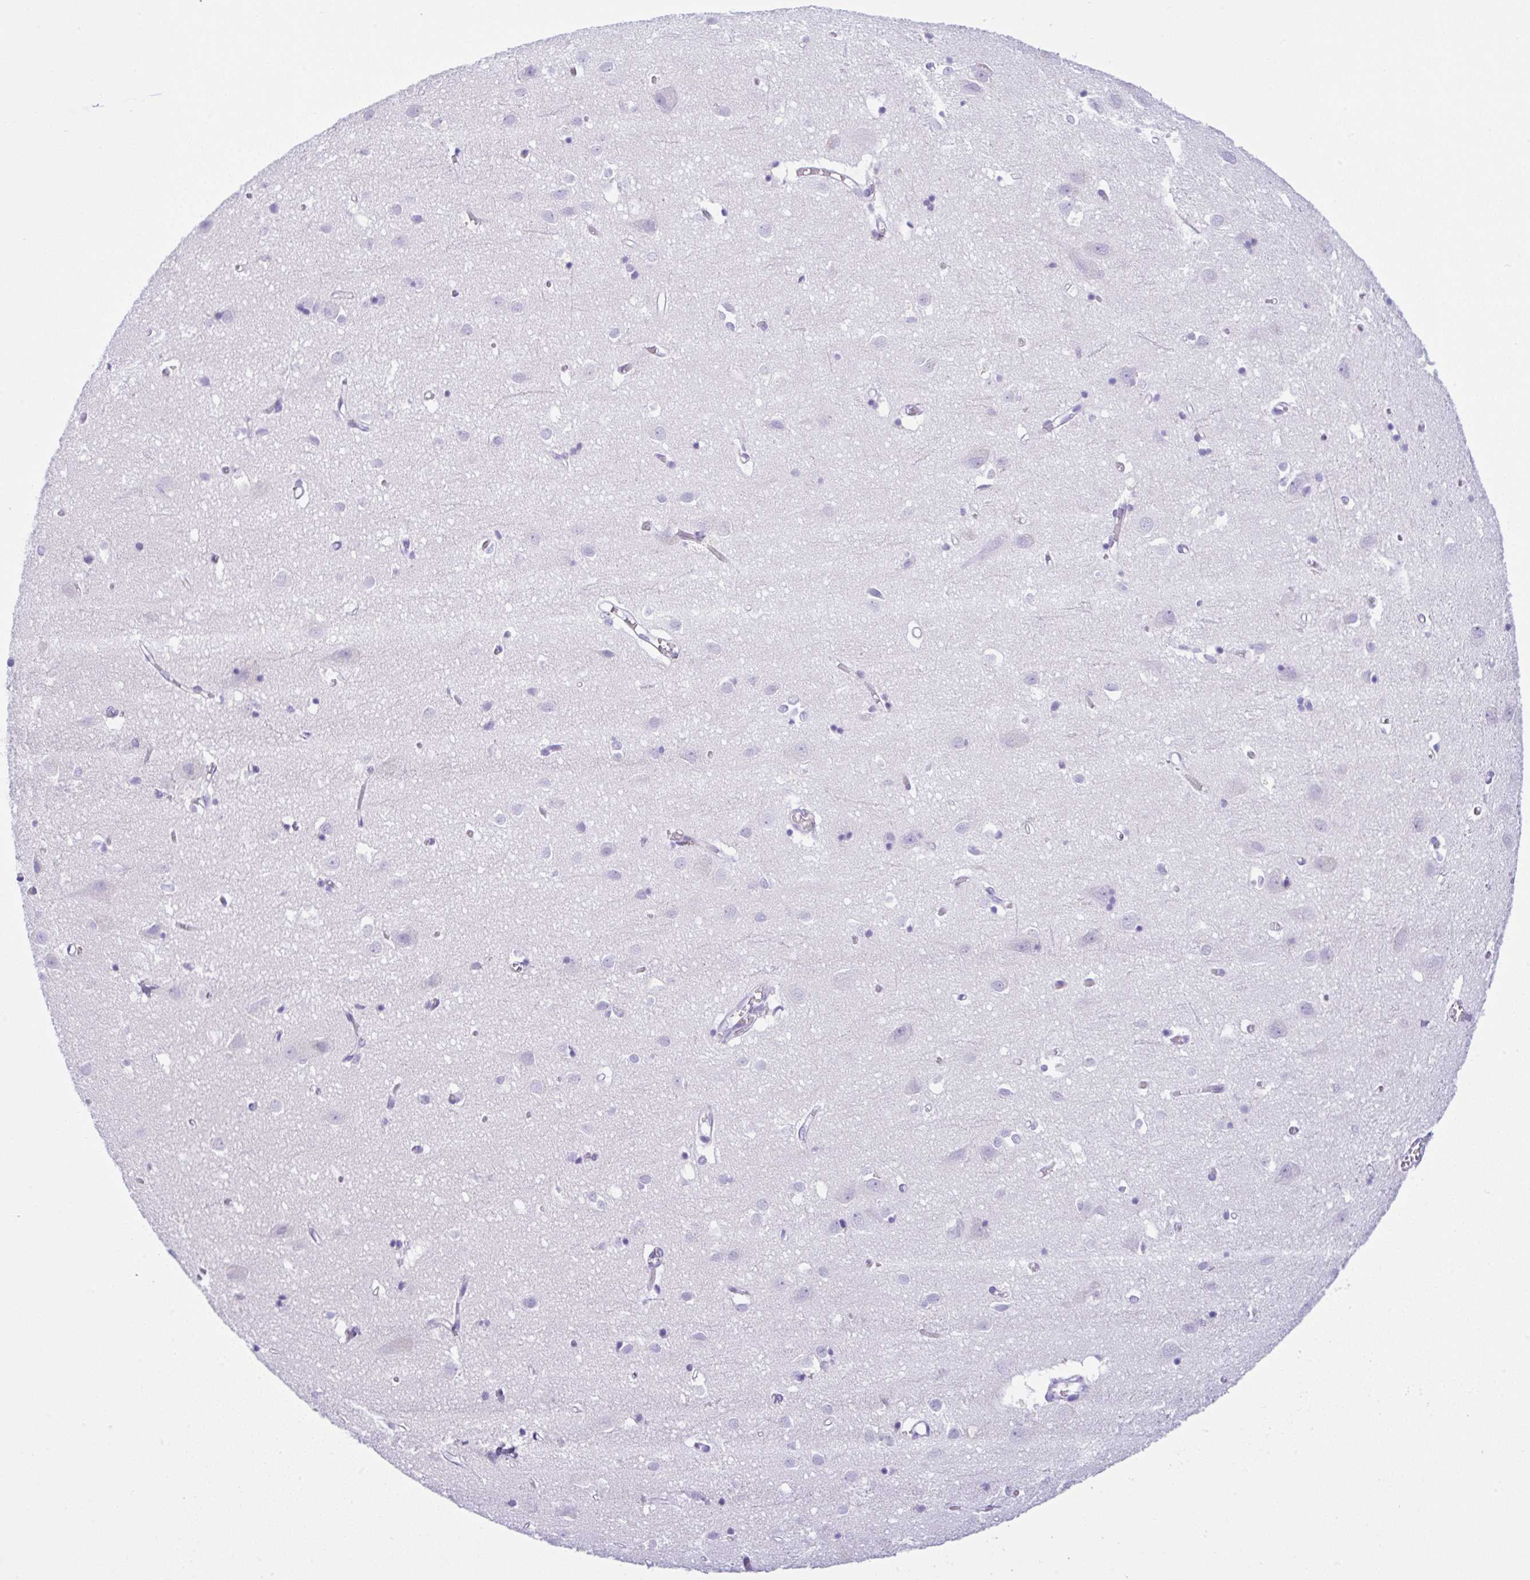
{"staining": {"intensity": "negative", "quantity": "none", "location": "none"}, "tissue": "cerebral cortex", "cell_type": "Endothelial cells", "image_type": "normal", "snomed": [{"axis": "morphology", "description": "Normal tissue, NOS"}, {"axis": "topography", "description": "Cerebral cortex"}], "caption": "This is an IHC image of normal human cerebral cortex. There is no expression in endothelial cells.", "gene": "RRM2", "patient": {"sex": "male", "age": 70}}